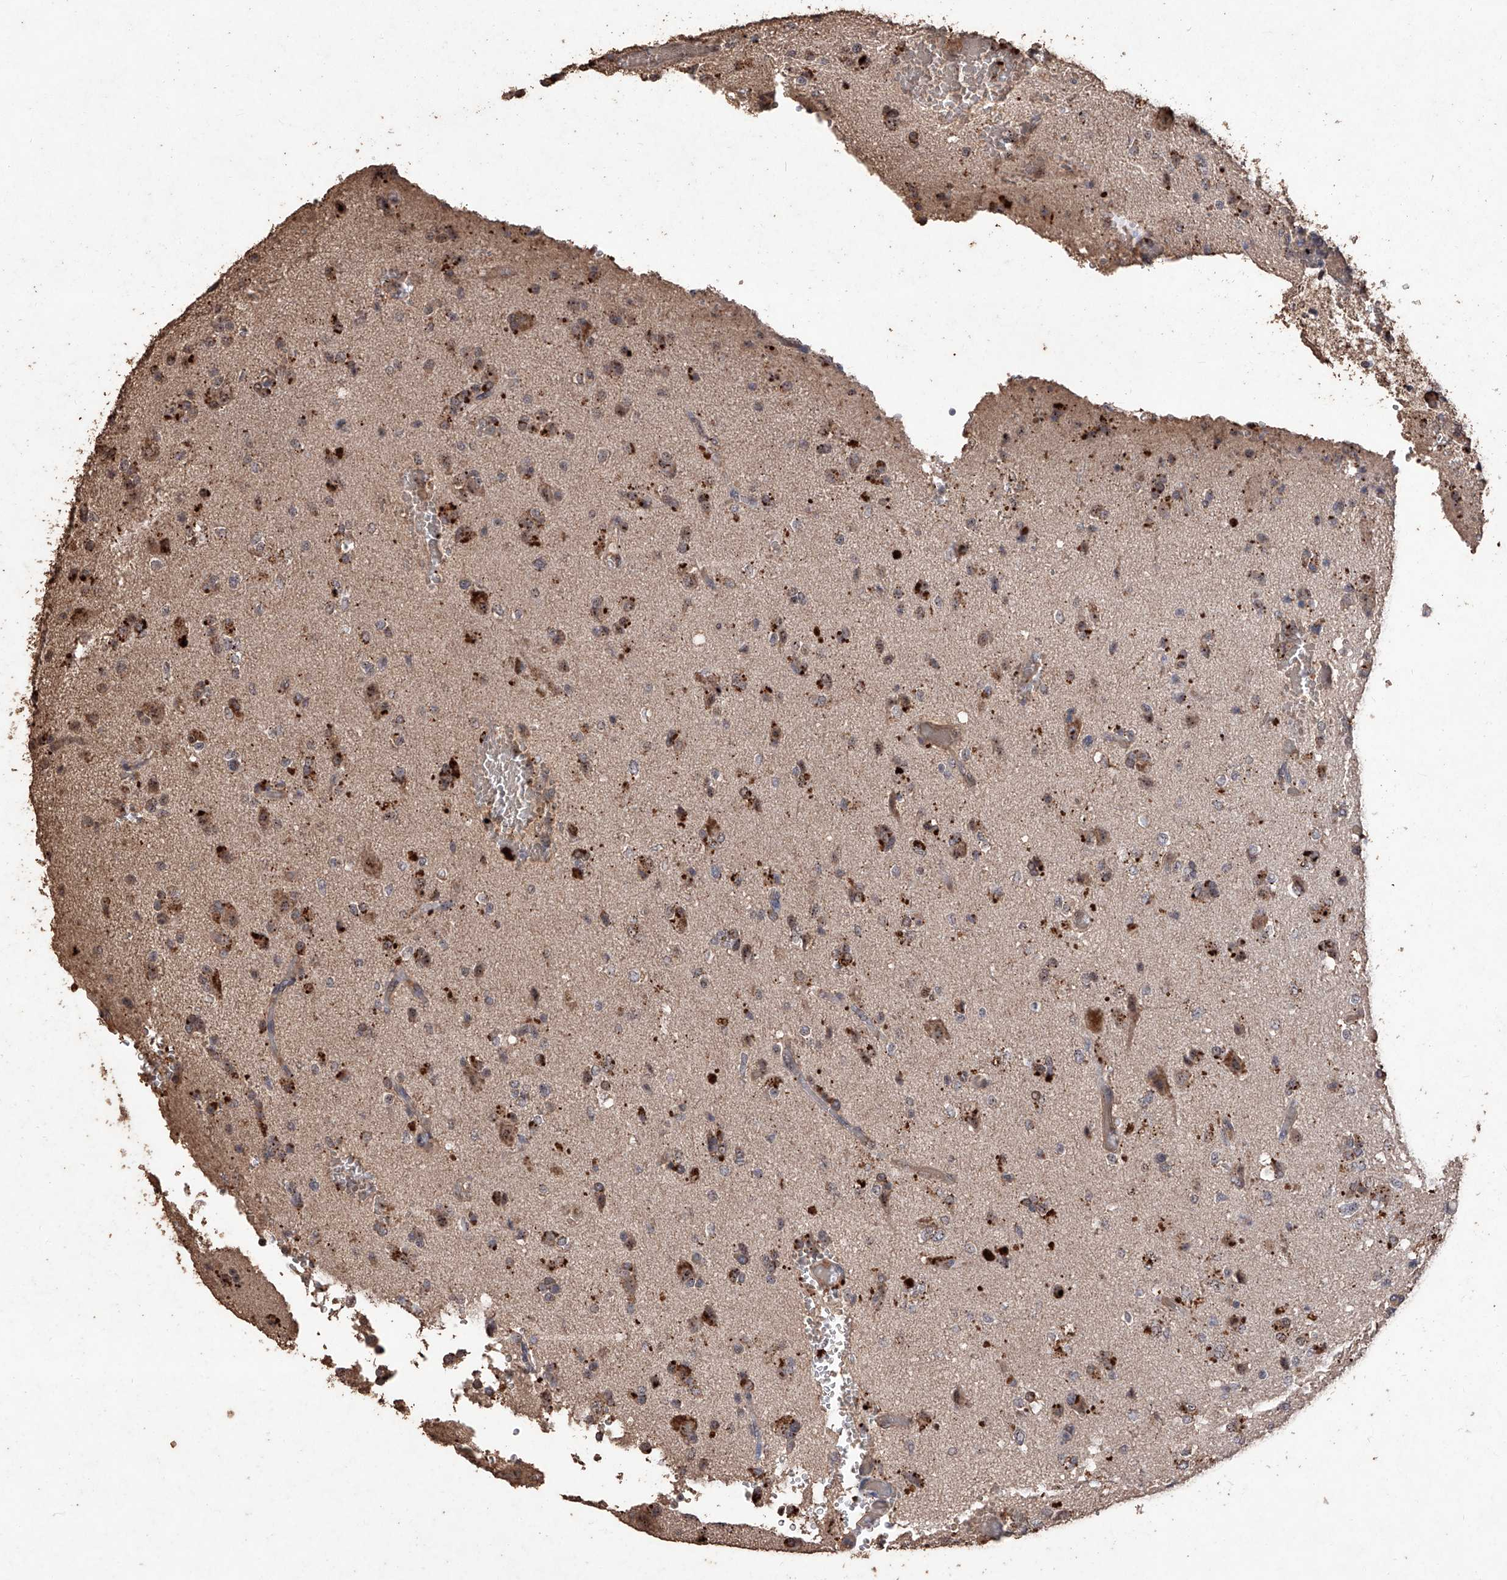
{"staining": {"intensity": "moderate", "quantity": ">75%", "location": "cytoplasmic/membranous"}, "tissue": "glioma", "cell_type": "Tumor cells", "image_type": "cancer", "snomed": [{"axis": "morphology", "description": "Glioma, malignant, High grade"}, {"axis": "topography", "description": "Brain"}], "caption": "IHC (DAB (3,3'-diaminobenzidine)) staining of human glioma exhibits moderate cytoplasmic/membranous protein staining in about >75% of tumor cells.", "gene": "EML1", "patient": {"sex": "male", "age": 47}}